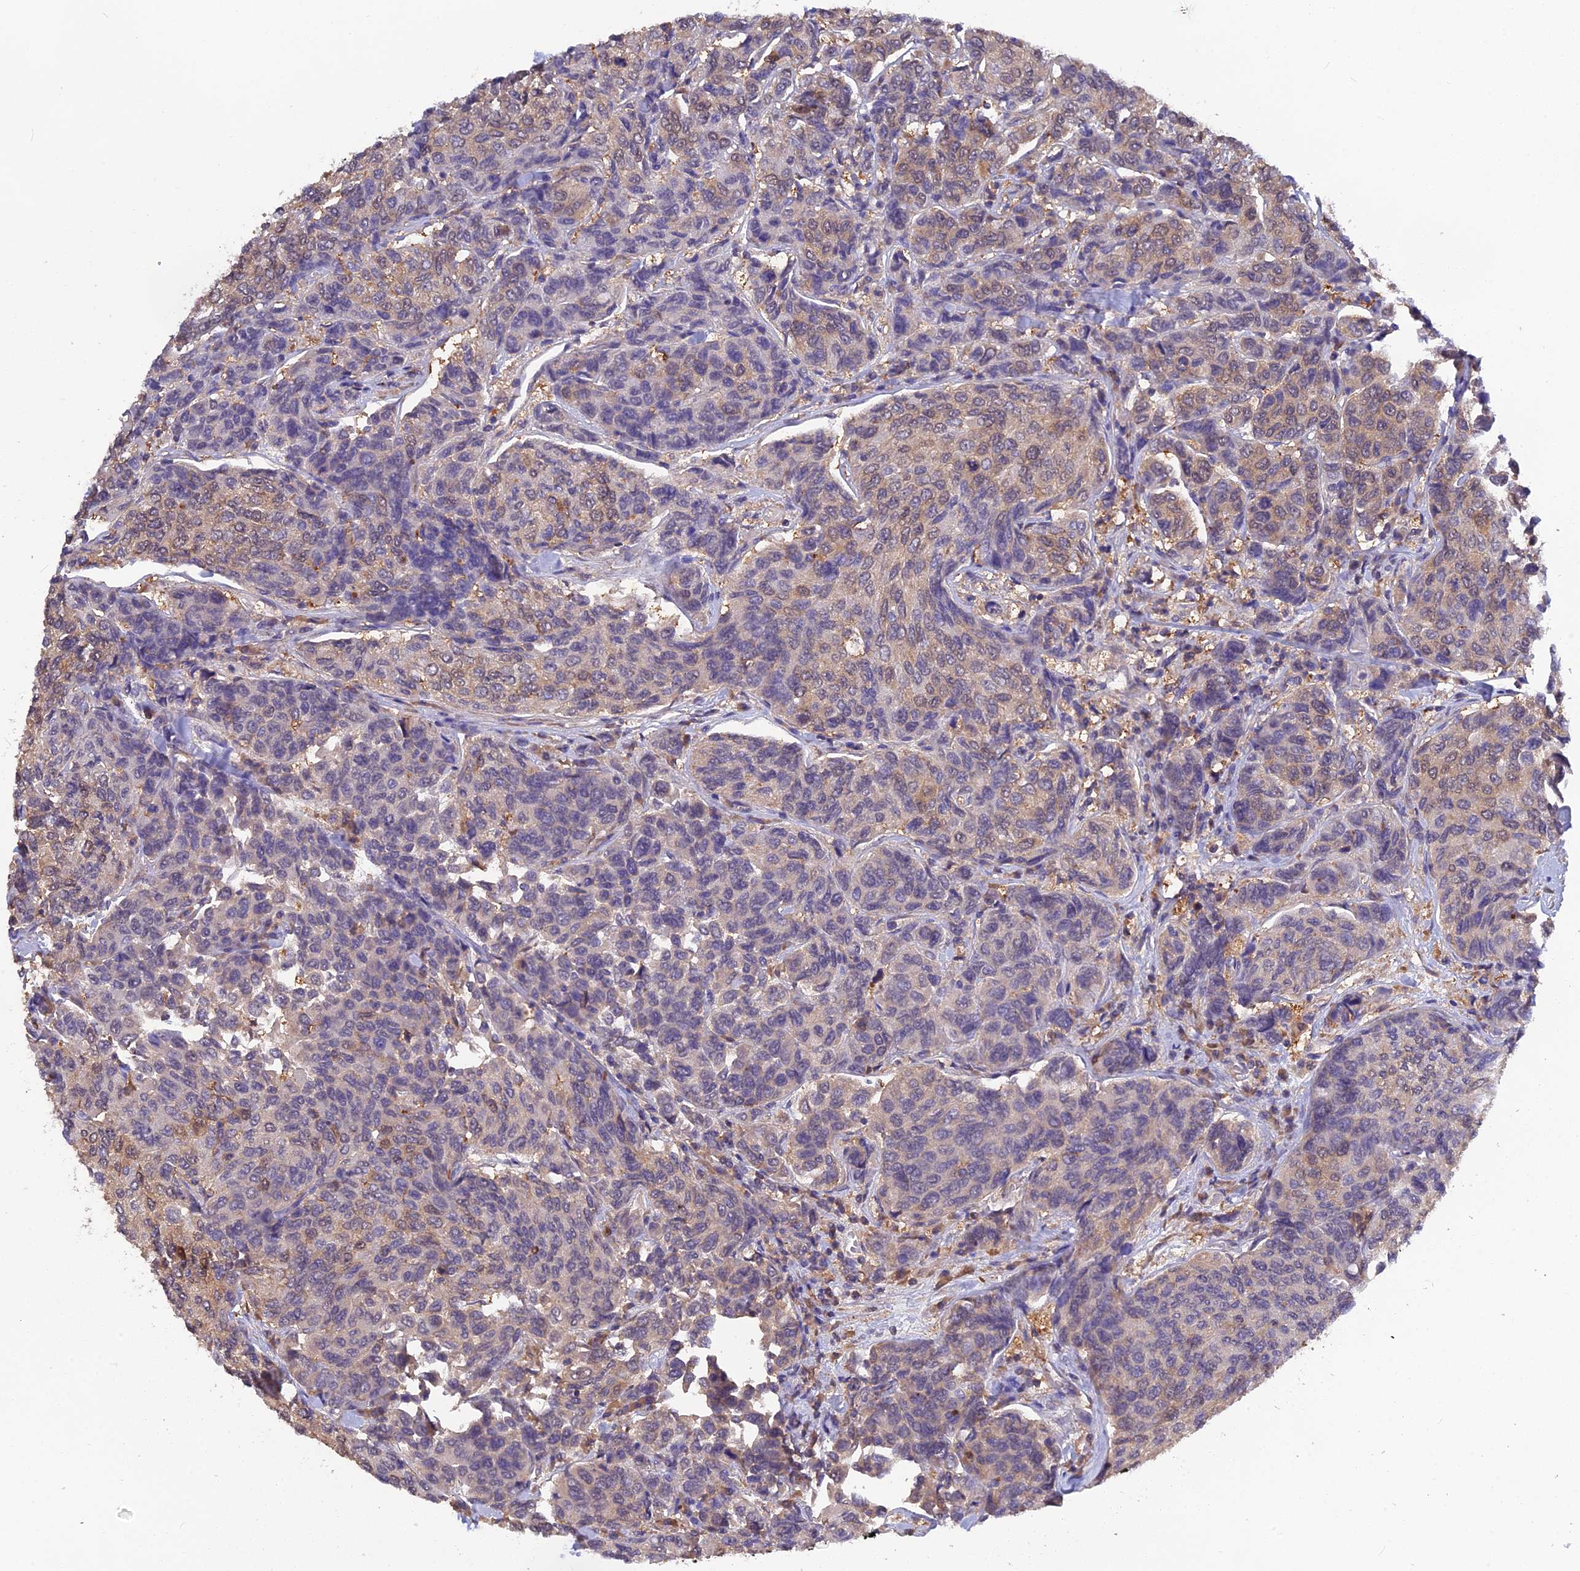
{"staining": {"intensity": "moderate", "quantity": "<25%", "location": "nuclear"}, "tissue": "breast cancer", "cell_type": "Tumor cells", "image_type": "cancer", "snomed": [{"axis": "morphology", "description": "Duct carcinoma"}, {"axis": "topography", "description": "Breast"}], "caption": "Moderate nuclear protein positivity is present in approximately <25% of tumor cells in breast cancer (infiltrating ductal carcinoma).", "gene": "HINT1", "patient": {"sex": "female", "age": 55}}